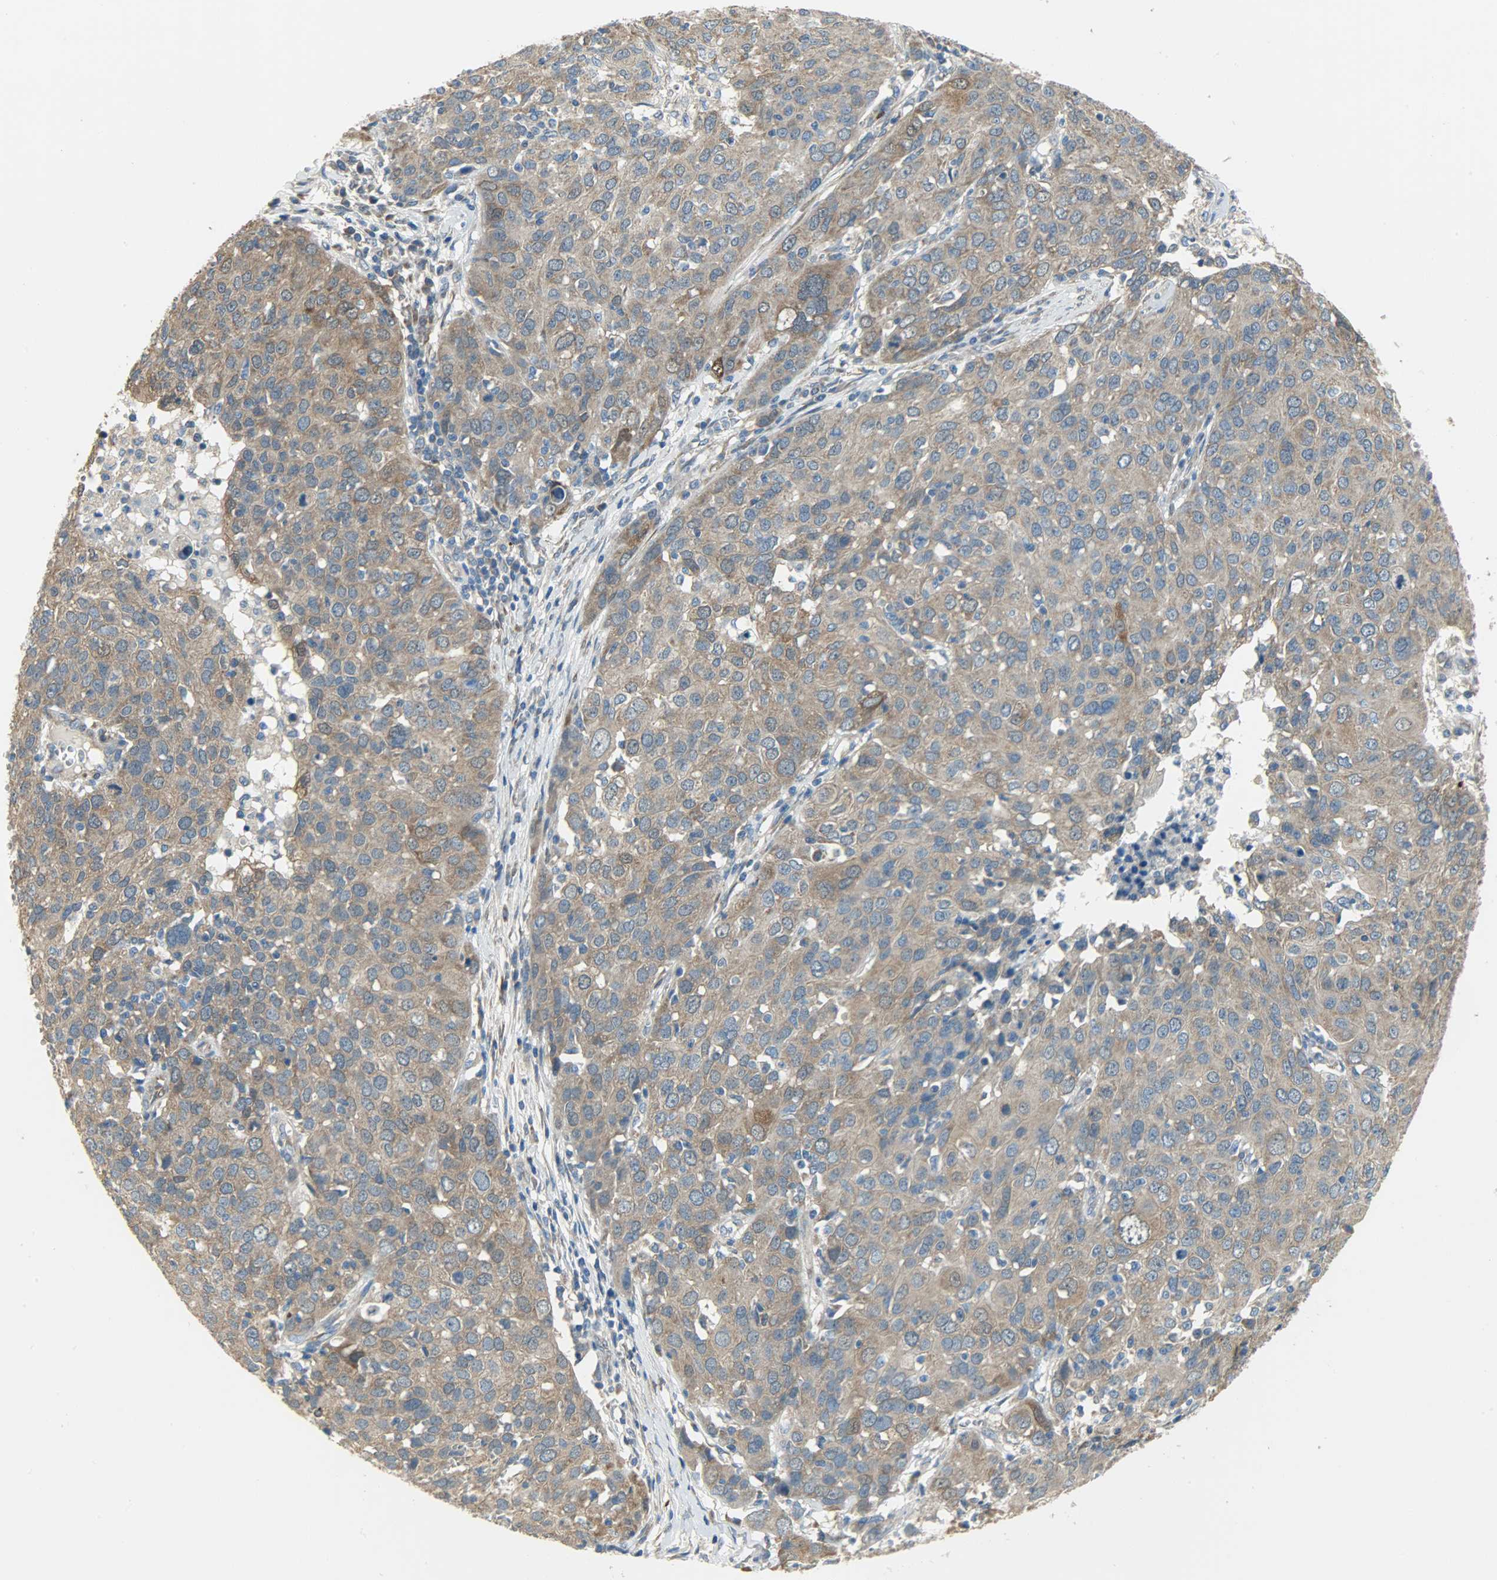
{"staining": {"intensity": "moderate", "quantity": ">75%", "location": "cytoplasmic/membranous"}, "tissue": "ovarian cancer", "cell_type": "Tumor cells", "image_type": "cancer", "snomed": [{"axis": "morphology", "description": "Carcinoma, endometroid"}, {"axis": "topography", "description": "Ovary"}], "caption": "This histopathology image reveals ovarian cancer stained with immunohistochemistry (IHC) to label a protein in brown. The cytoplasmic/membranous of tumor cells show moderate positivity for the protein. Nuclei are counter-stained blue.", "gene": "C1orf198", "patient": {"sex": "female", "age": 50}}